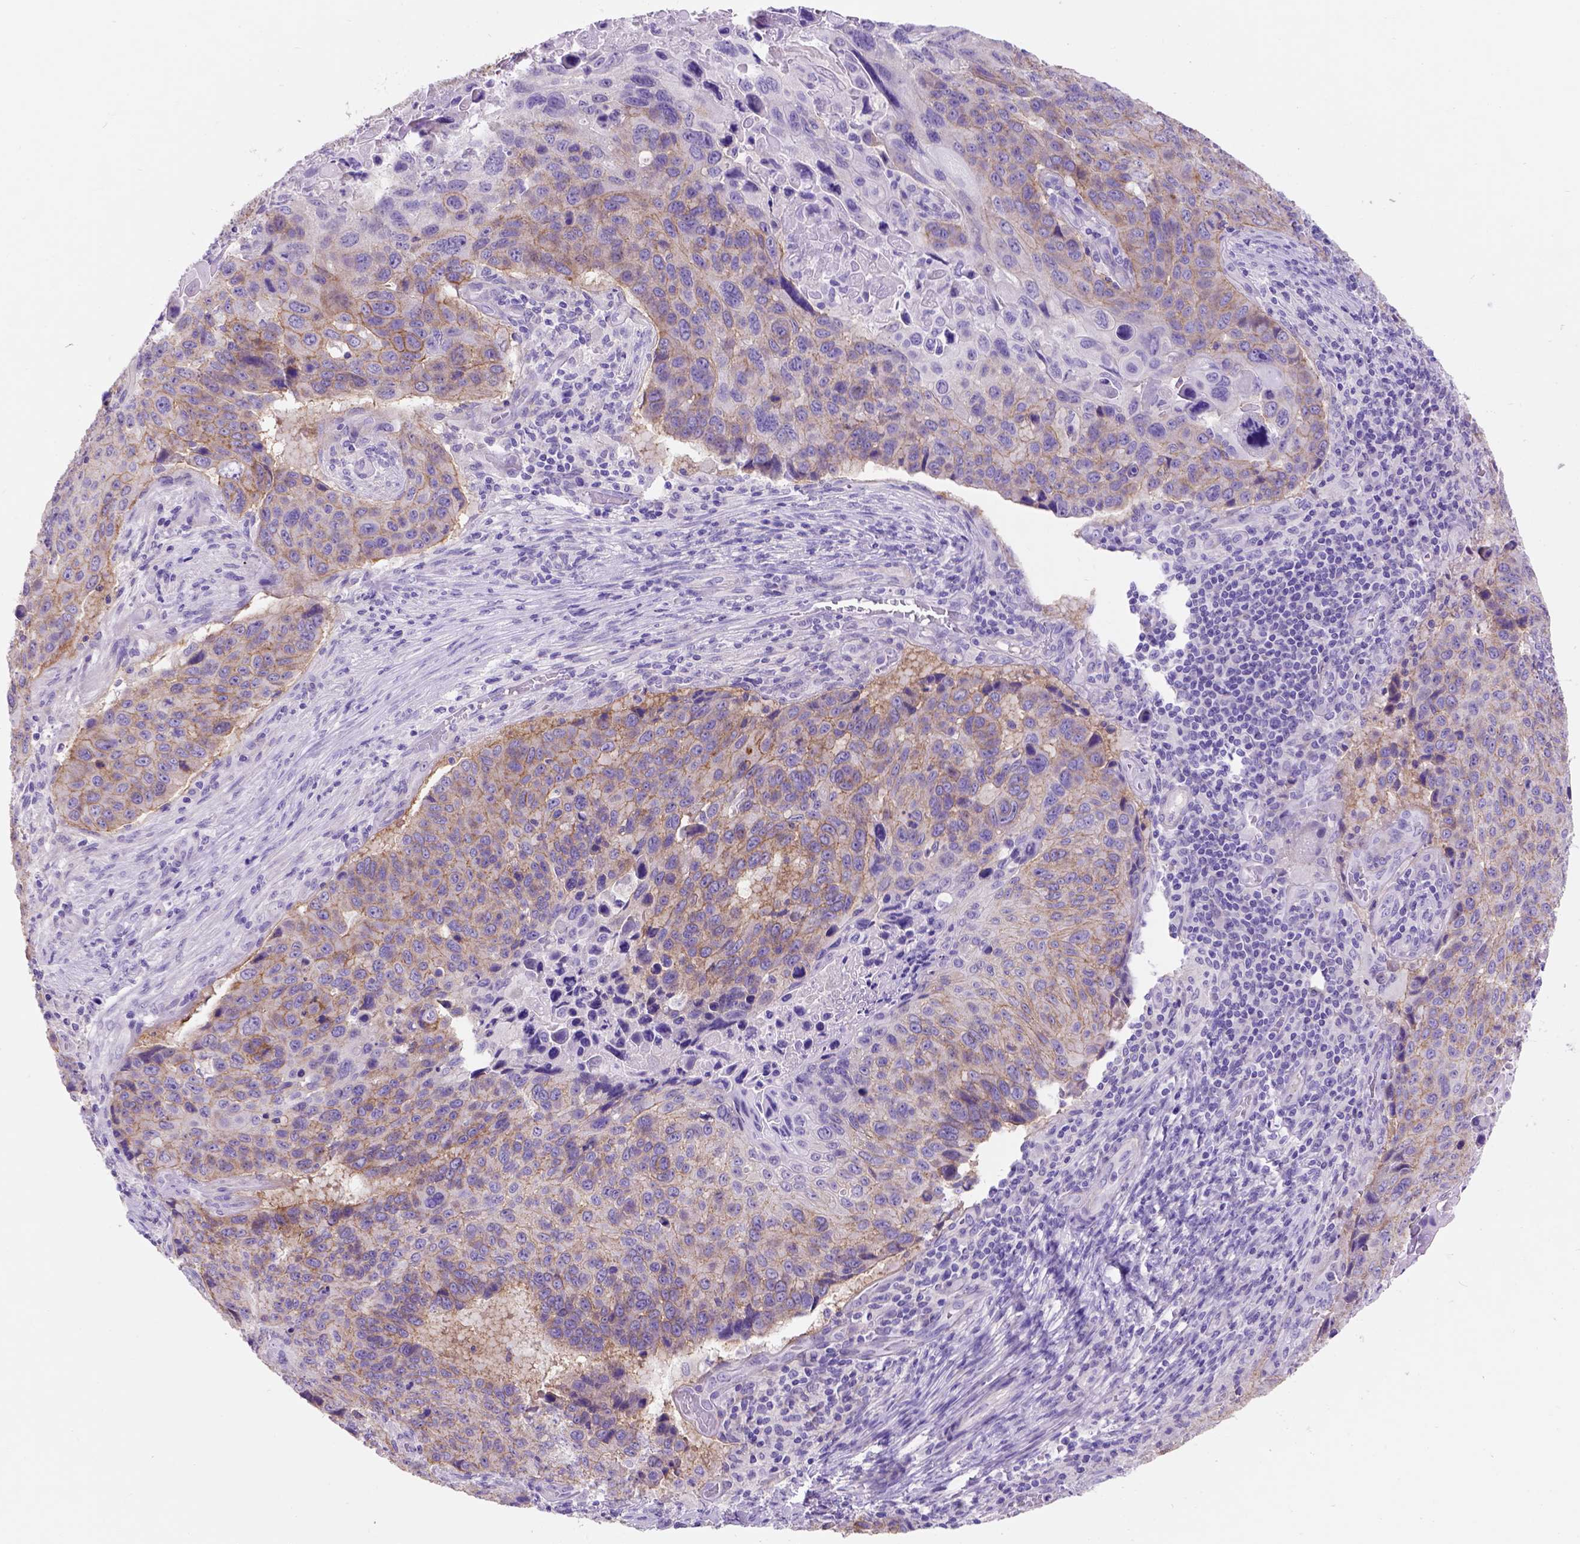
{"staining": {"intensity": "weak", "quantity": ">75%", "location": "cytoplasmic/membranous"}, "tissue": "lung cancer", "cell_type": "Tumor cells", "image_type": "cancer", "snomed": [{"axis": "morphology", "description": "Squamous cell carcinoma, NOS"}, {"axis": "topography", "description": "Lung"}], "caption": "Immunohistochemistry (IHC) (DAB) staining of human squamous cell carcinoma (lung) displays weak cytoplasmic/membranous protein expression in about >75% of tumor cells.", "gene": "EGFR", "patient": {"sex": "male", "age": 68}}